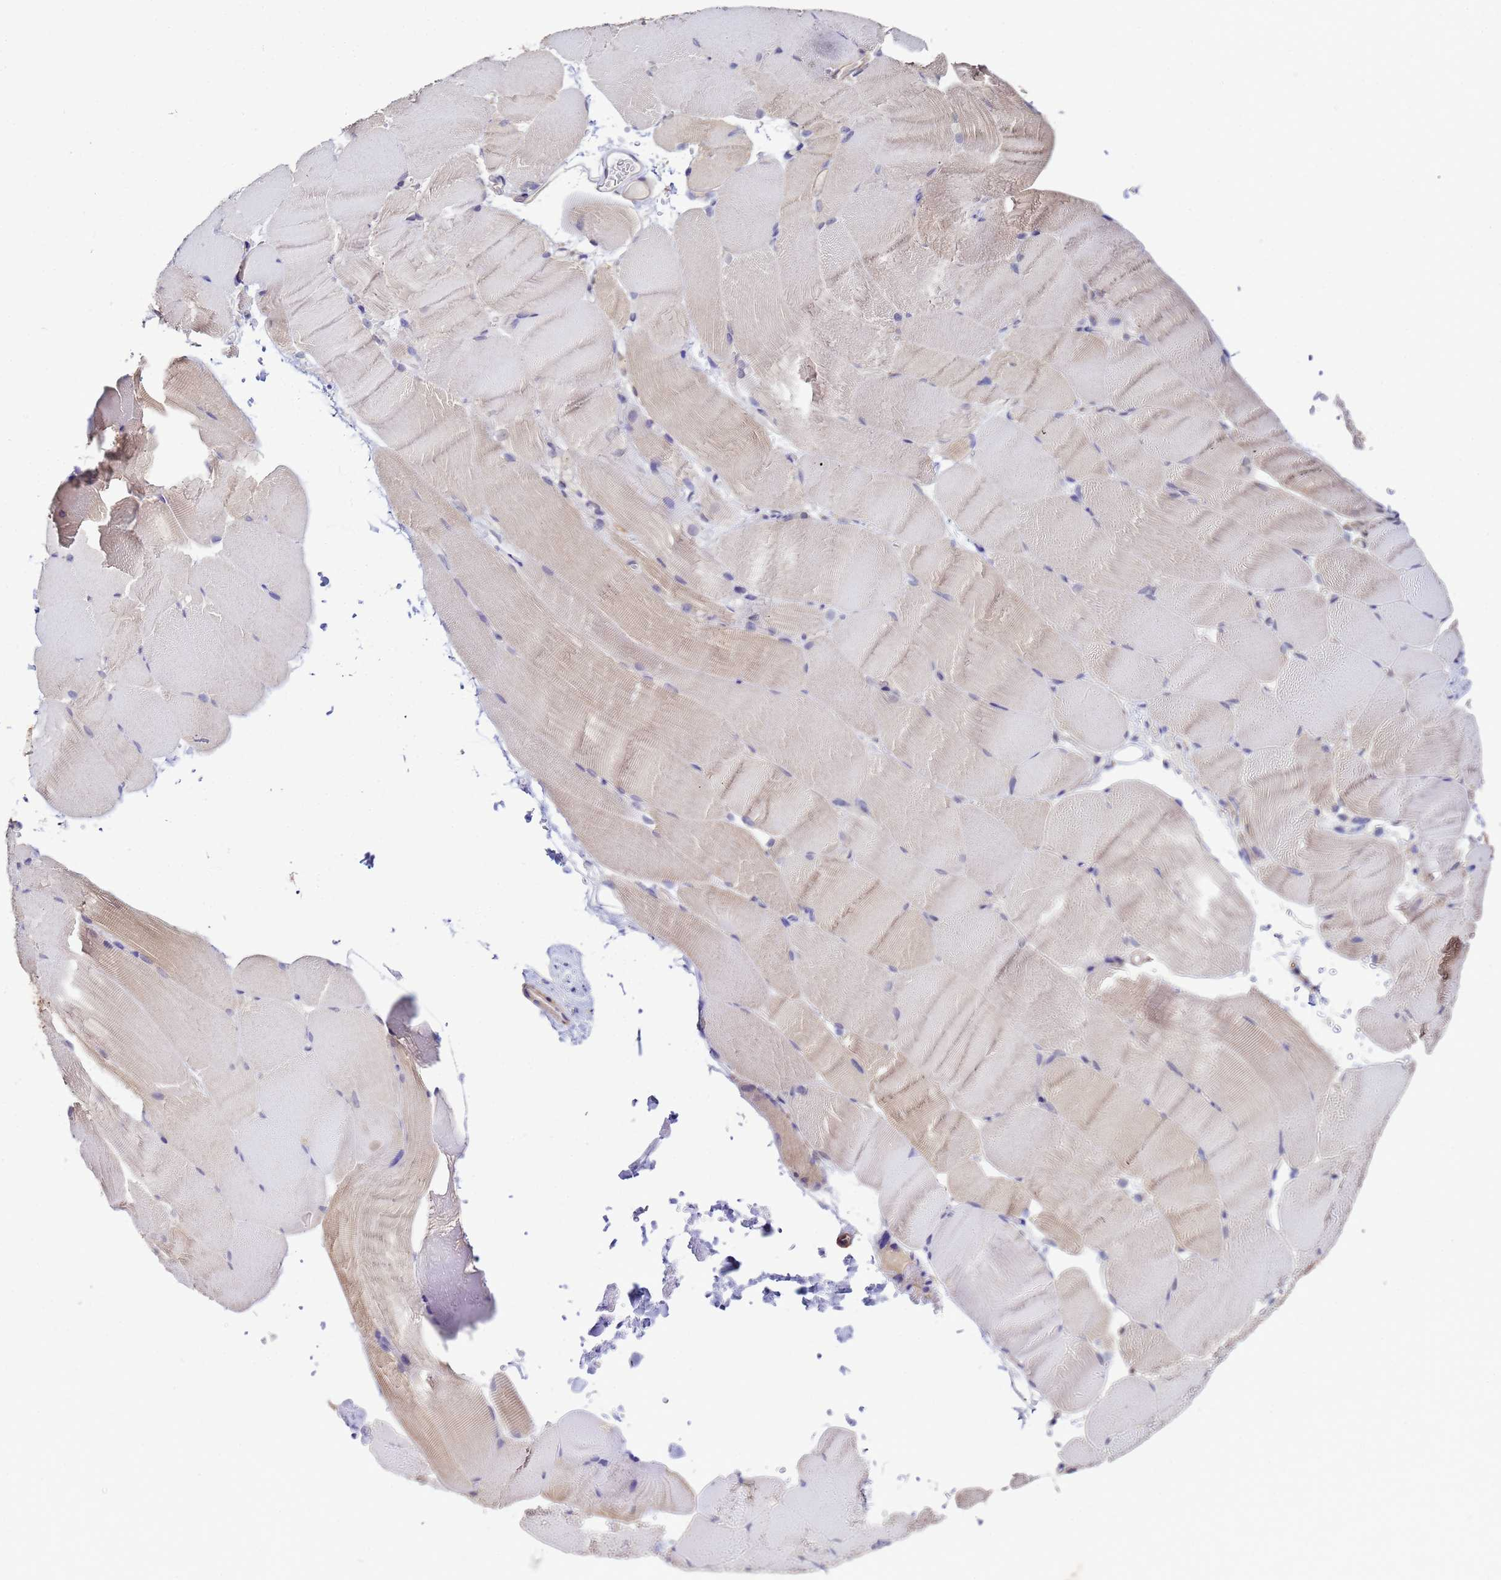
{"staining": {"intensity": "weak", "quantity": "<25%", "location": "cytoplasmic/membranous"}, "tissue": "skeletal muscle", "cell_type": "Myocytes", "image_type": "normal", "snomed": [{"axis": "morphology", "description": "Normal tissue, NOS"}, {"axis": "topography", "description": "Skeletal muscle"}, {"axis": "topography", "description": "Parathyroid gland"}], "caption": "IHC micrograph of unremarkable human skeletal muscle stained for a protein (brown), which shows no expression in myocytes.", "gene": "NAXE", "patient": {"sex": "female", "age": 37}}